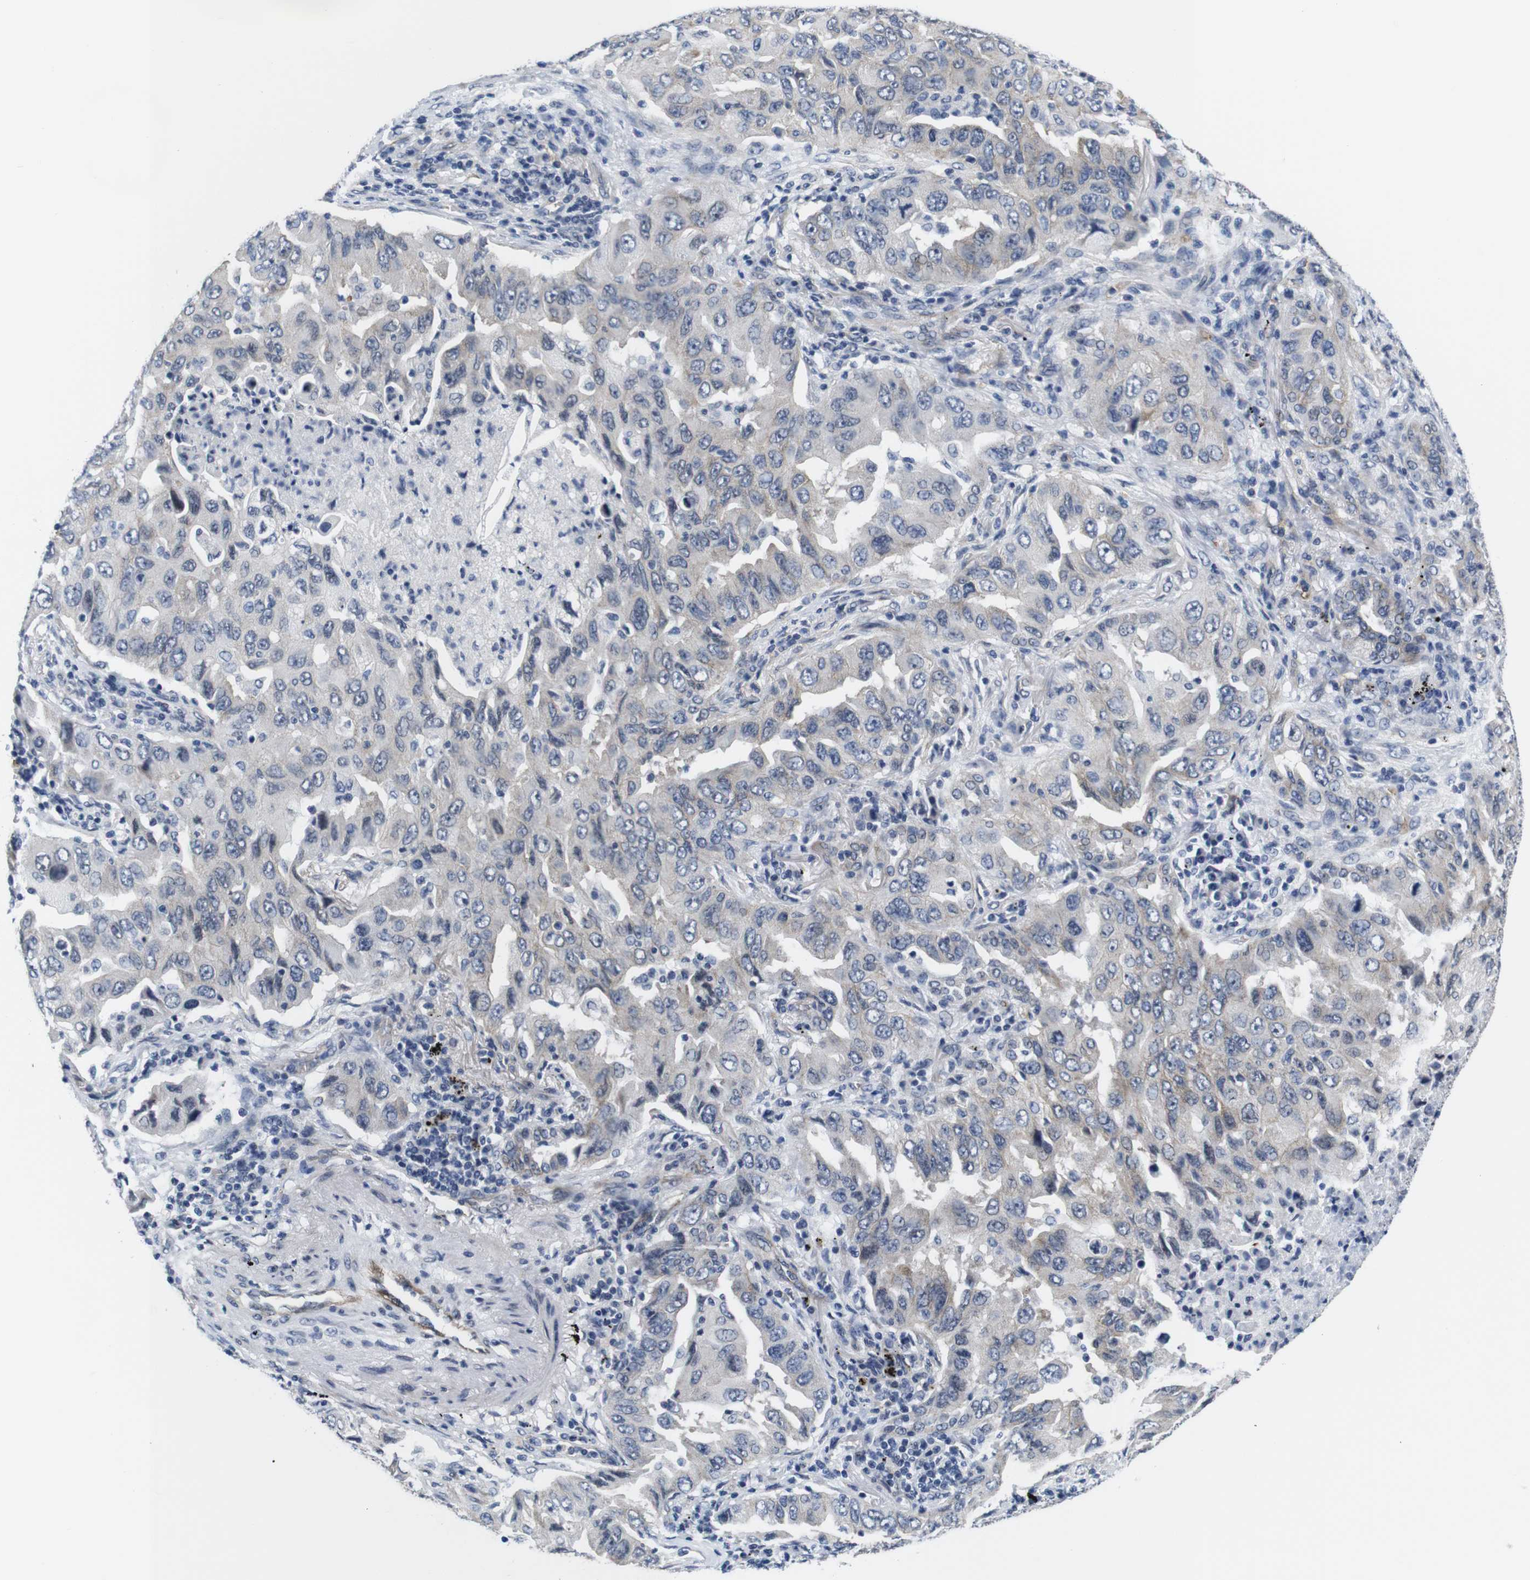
{"staining": {"intensity": "weak", "quantity": "<25%", "location": "cytoplasmic/membranous"}, "tissue": "lung cancer", "cell_type": "Tumor cells", "image_type": "cancer", "snomed": [{"axis": "morphology", "description": "Adenocarcinoma, NOS"}, {"axis": "topography", "description": "Lung"}], "caption": "This photomicrograph is of lung cancer (adenocarcinoma) stained with immunohistochemistry to label a protein in brown with the nuclei are counter-stained blue. There is no staining in tumor cells. (DAB immunohistochemistry visualized using brightfield microscopy, high magnification).", "gene": "SOCS3", "patient": {"sex": "female", "age": 65}}